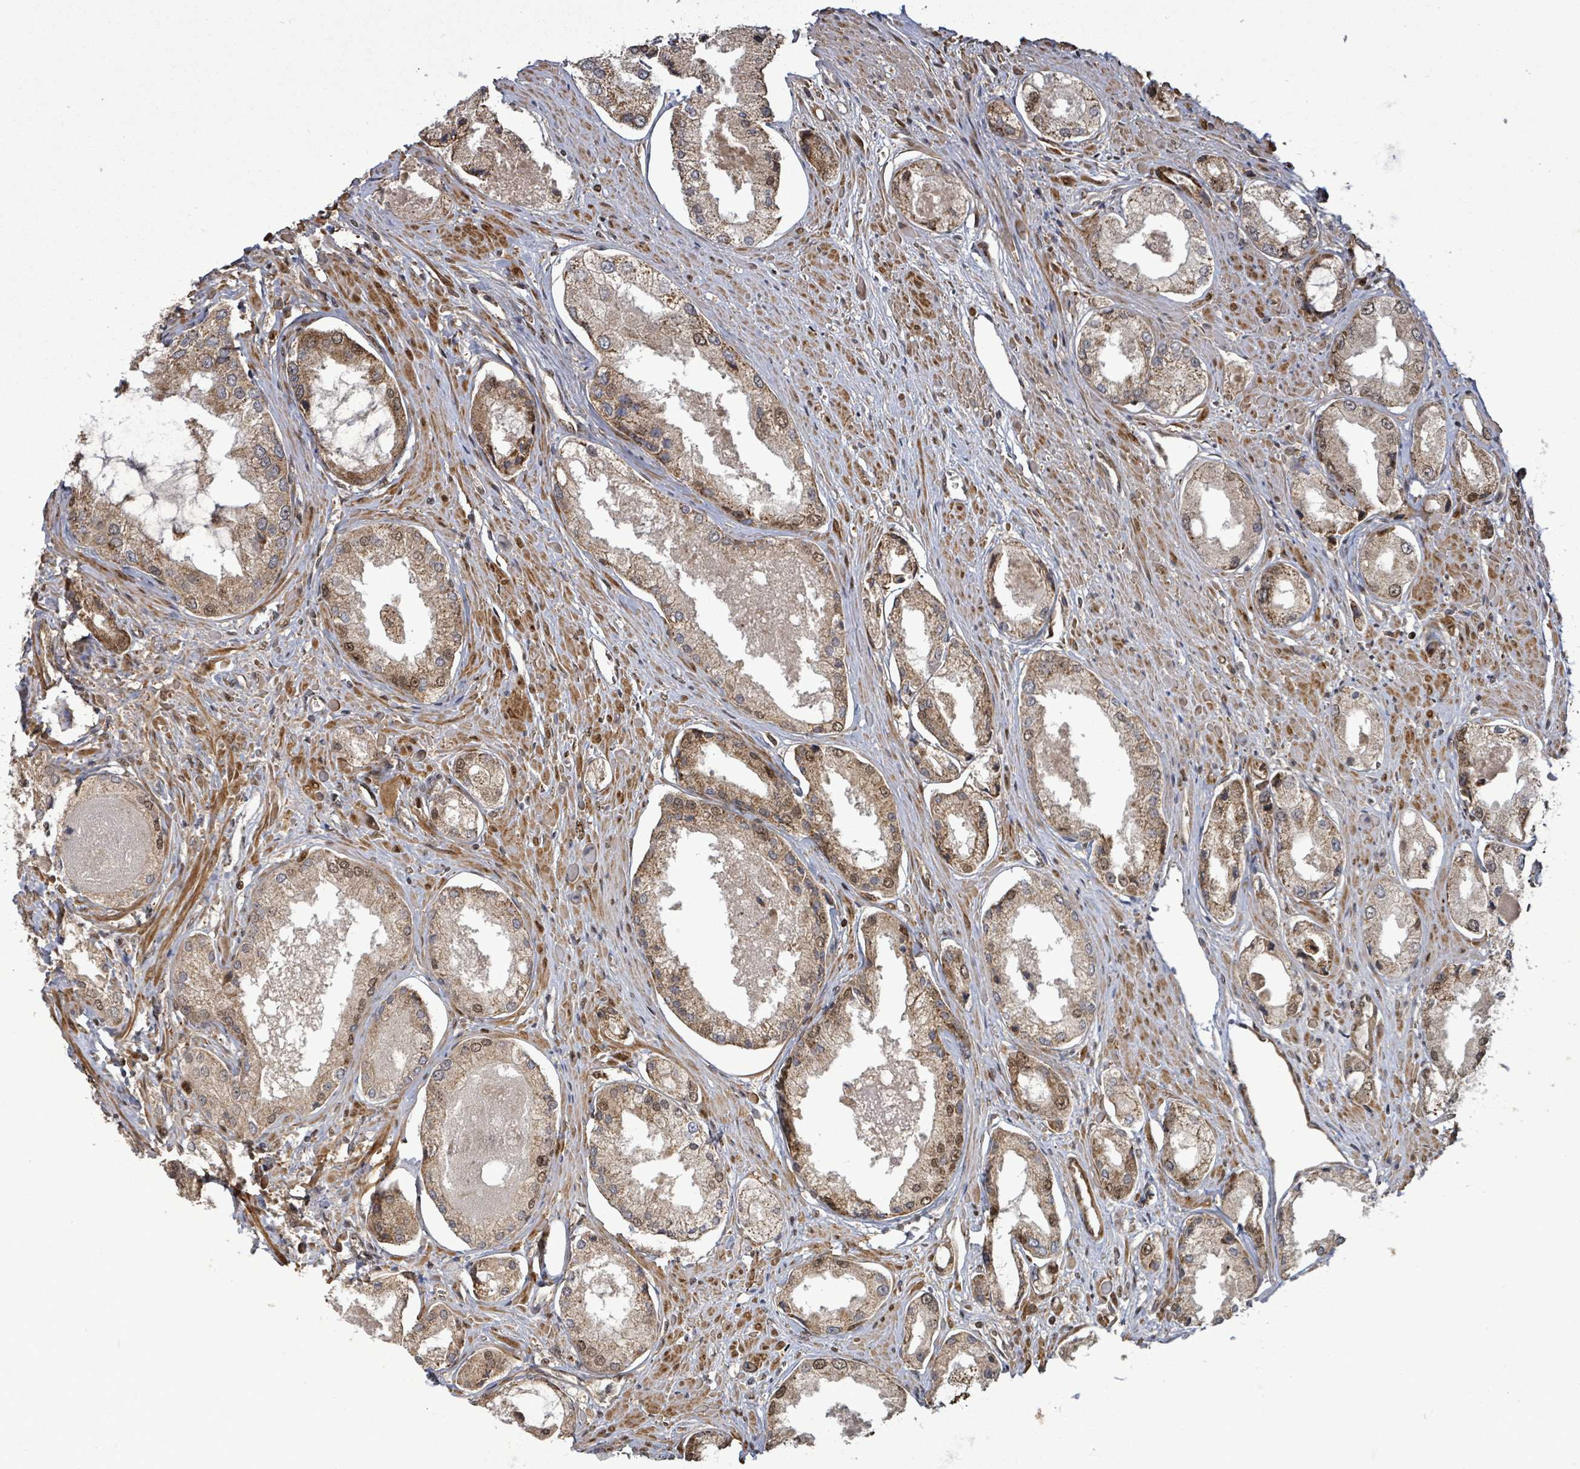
{"staining": {"intensity": "moderate", "quantity": ">75%", "location": "cytoplasmic/membranous,nuclear"}, "tissue": "prostate cancer", "cell_type": "Tumor cells", "image_type": "cancer", "snomed": [{"axis": "morphology", "description": "Adenocarcinoma, Low grade"}, {"axis": "topography", "description": "Prostate"}], "caption": "Human prostate cancer stained with a protein marker reveals moderate staining in tumor cells.", "gene": "PATZ1", "patient": {"sex": "male", "age": 68}}